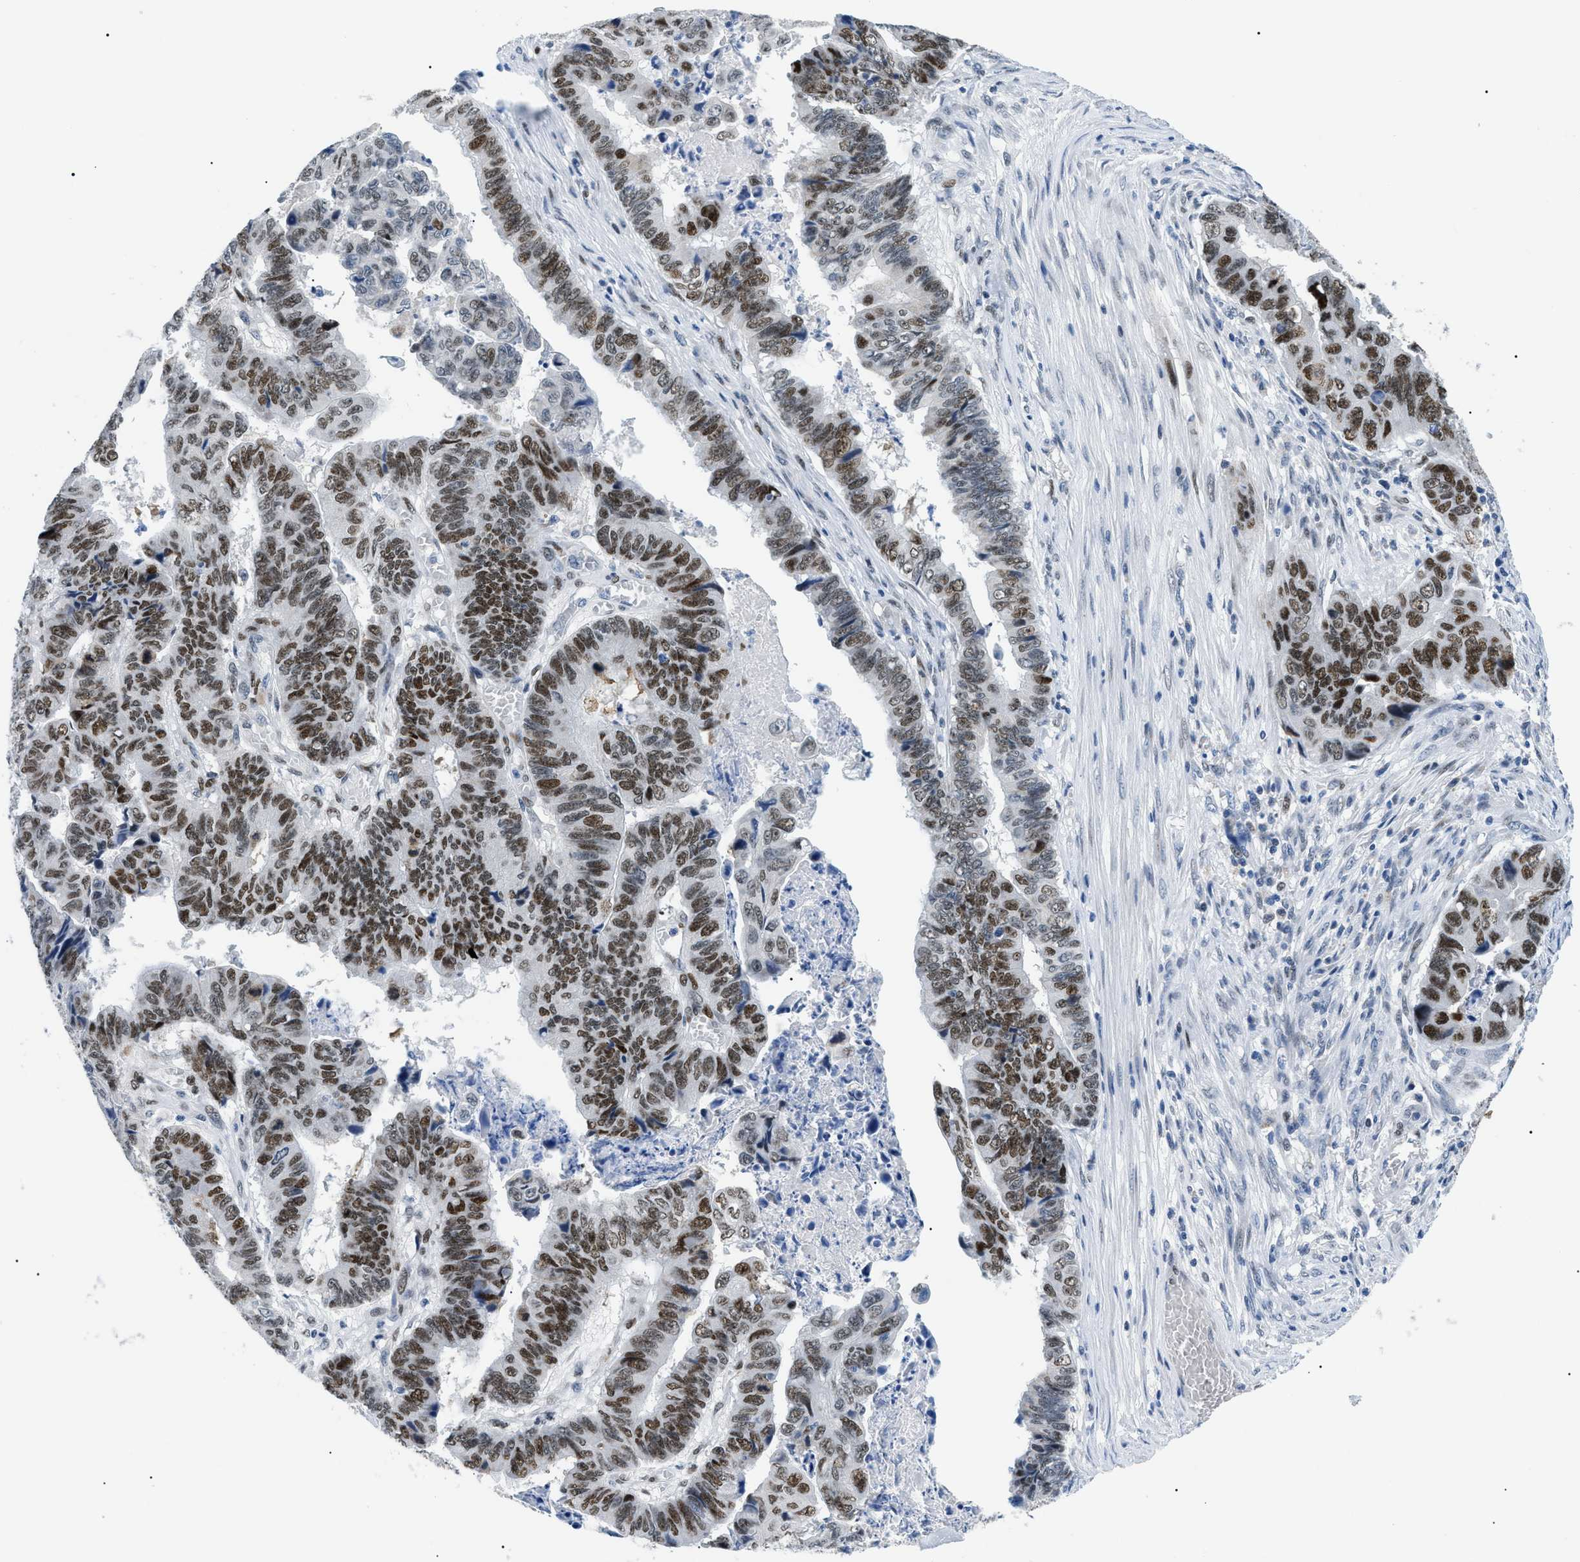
{"staining": {"intensity": "strong", "quantity": ">75%", "location": "nuclear"}, "tissue": "stomach cancer", "cell_type": "Tumor cells", "image_type": "cancer", "snomed": [{"axis": "morphology", "description": "Adenocarcinoma, NOS"}, {"axis": "topography", "description": "Stomach, lower"}], "caption": "Brown immunohistochemical staining in adenocarcinoma (stomach) shows strong nuclear expression in about >75% of tumor cells.", "gene": "SMARCC1", "patient": {"sex": "male", "age": 77}}